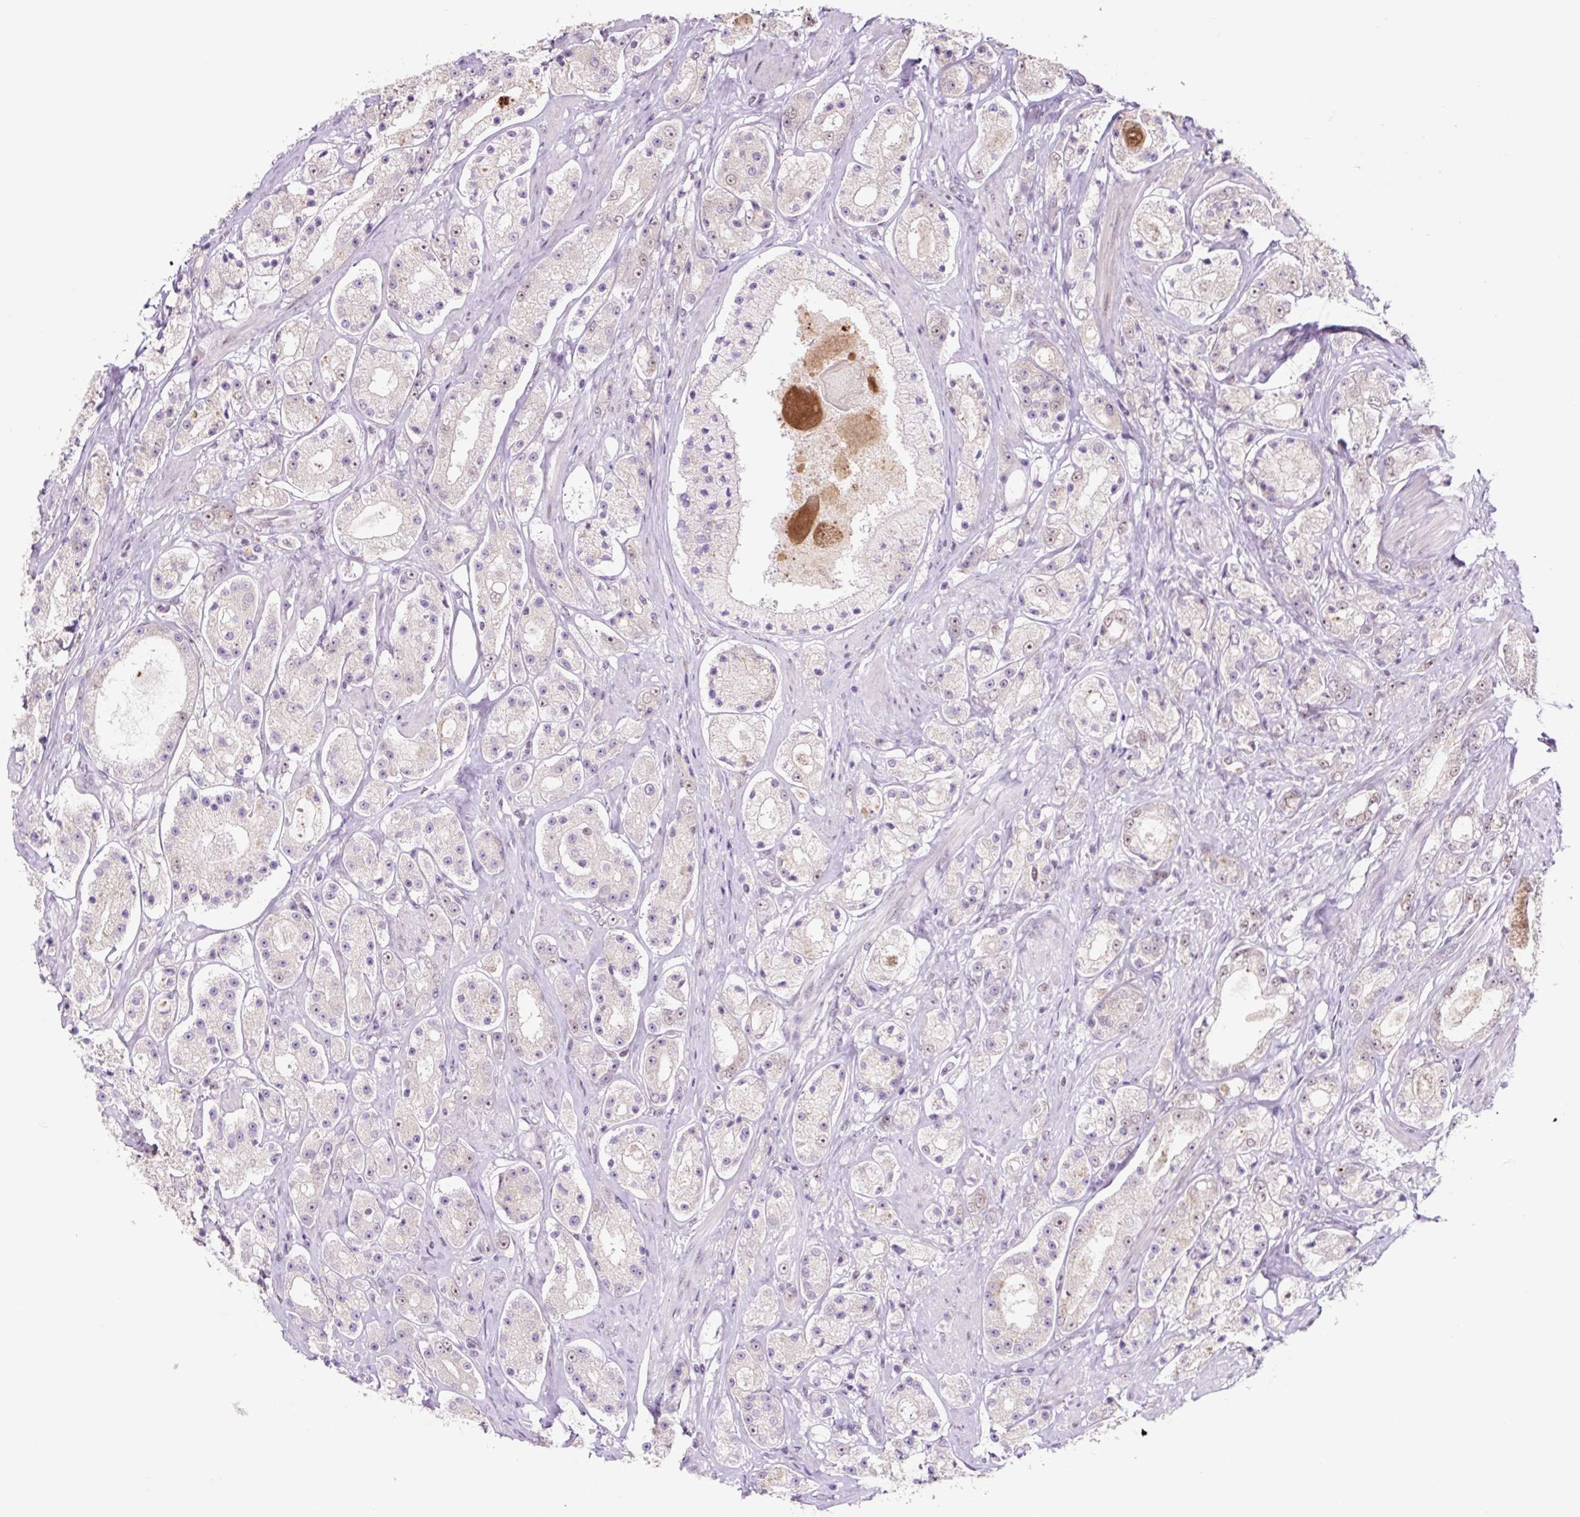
{"staining": {"intensity": "negative", "quantity": "none", "location": "none"}, "tissue": "prostate cancer", "cell_type": "Tumor cells", "image_type": "cancer", "snomed": [{"axis": "morphology", "description": "Adenocarcinoma, High grade"}, {"axis": "topography", "description": "Prostate"}], "caption": "Tumor cells show no significant positivity in prostate cancer (high-grade adenocarcinoma).", "gene": "TAF1A", "patient": {"sex": "male", "age": 67}}